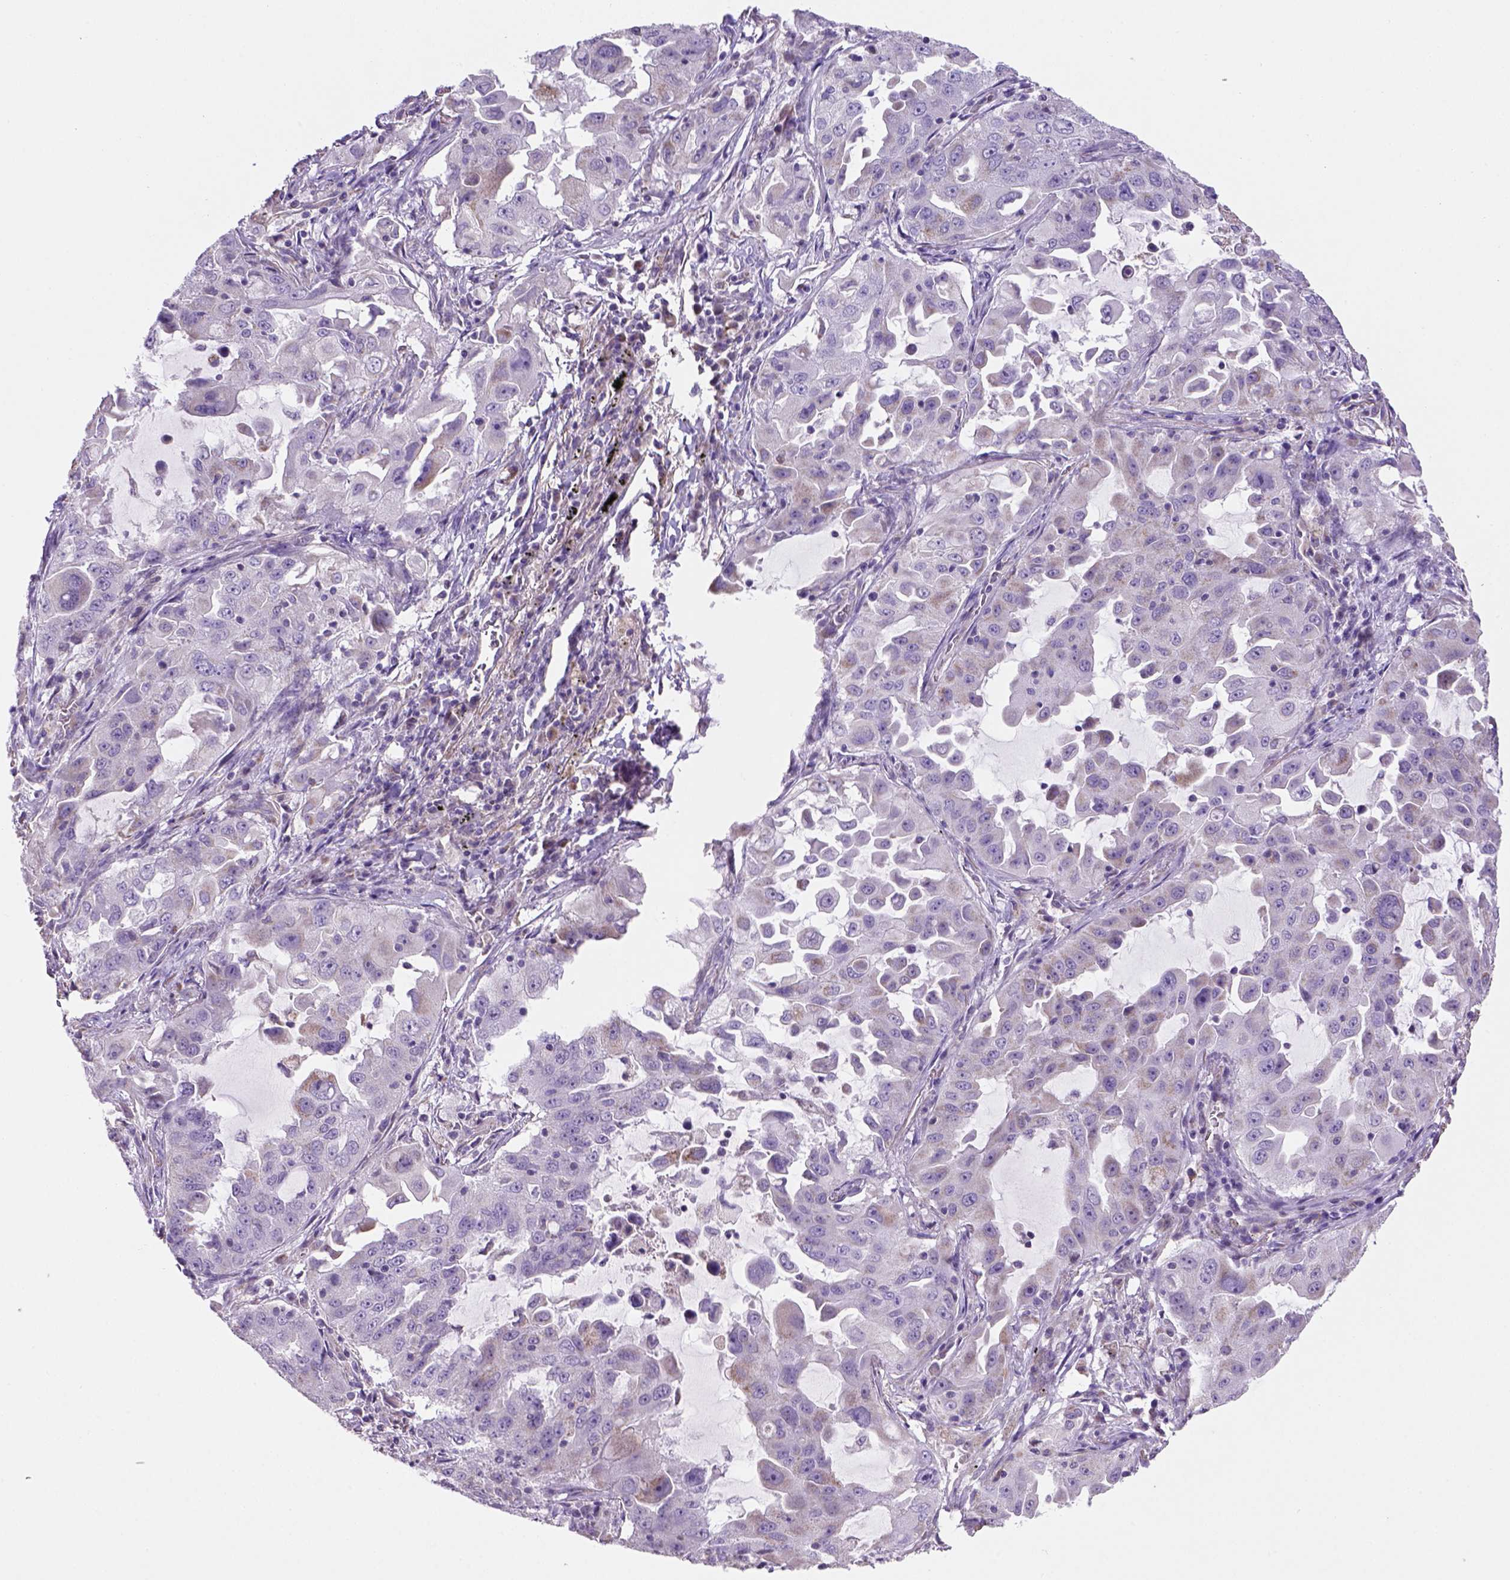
{"staining": {"intensity": "negative", "quantity": "none", "location": "none"}, "tissue": "lung cancer", "cell_type": "Tumor cells", "image_type": "cancer", "snomed": [{"axis": "morphology", "description": "Adenocarcinoma, NOS"}, {"axis": "topography", "description": "Lung"}], "caption": "High power microscopy micrograph of an immunohistochemistry (IHC) image of lung cancer (adenocarcinoma), revealing no significant positivity in tumor cells.", "gene": "HTRA1", "patient": {"sex": "female", "age": 61}}